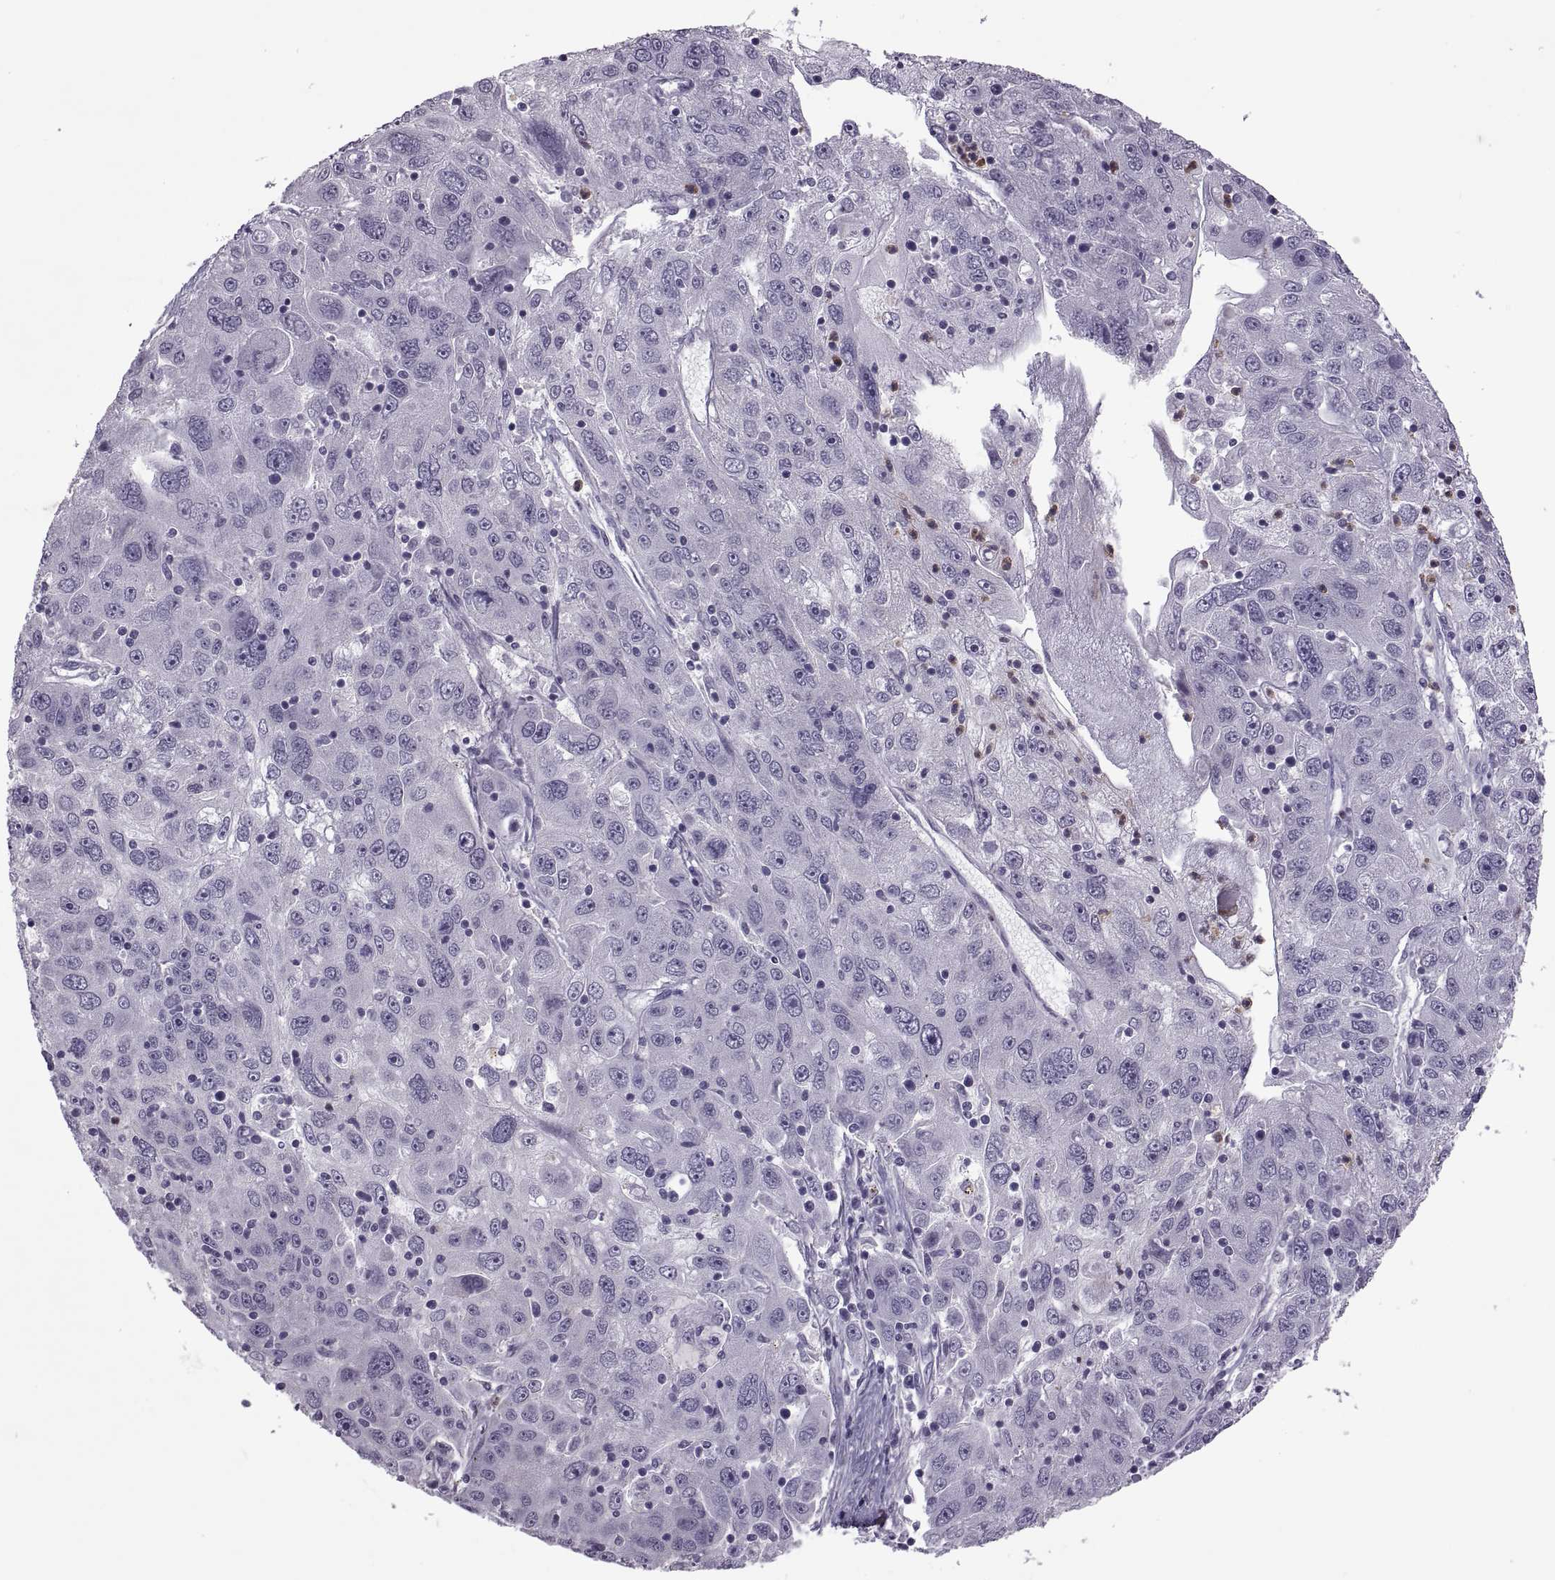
{"staining": {"intensity": "negative", "quantity": "none", "location": "none"}, "tissue": "stomach cancer", "cell_type": "Tumor cells", "image_type": "cancer", "snomed": [{"axis": "morphology", "description": "Adenocarcinoma, NOS"}, {"axis": "topography", "description": "Stomach"}], "caption": "Adenocarcinoma (stomach) was stained to show a protein in brown. There is no significant expression in tumor cells.", "gene": "ODF3", "patient": {"sex": "male", "age": 56}}